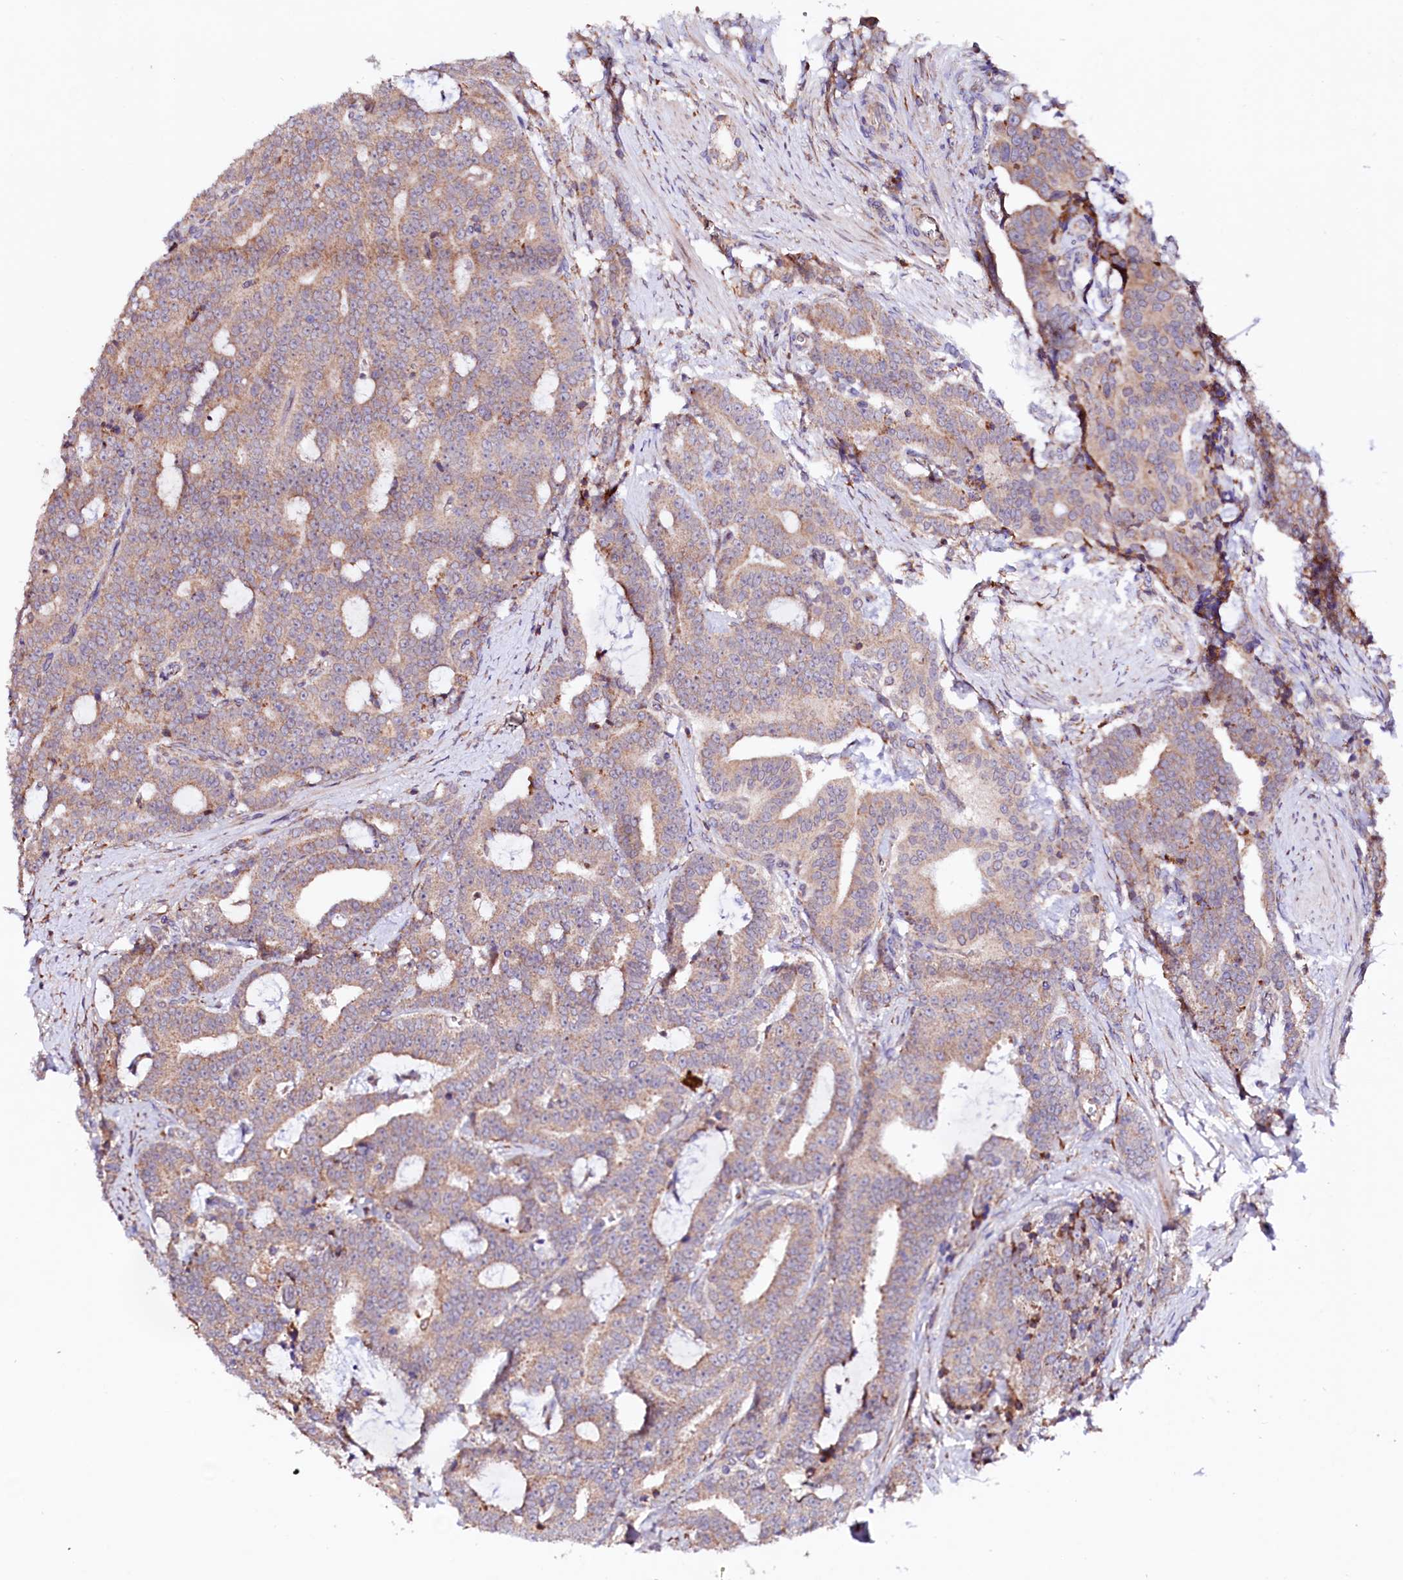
{"staining": {"intensity": "weak", "quantity": "<25%", "location": "cytoplasmic/membranous"}, "tissue": "prostate cancer", "cell_type": "Tumor cells", "image_type": "cancer", "snomed": [{"axis": "morphology", "description": "Adenocarcinoma, High grade"}, {"axis": "topography", "description": "Prostate and seminal vesicle, NOS"}], "caption": "Prostate cancer (high-grade adenocarcinoma) stained for a protein using immunohistochemistry (IHC) exhibits no positivity tumor cells.", "gene": "UBE3C", "patient": {"sex": "male", "age": 67}}